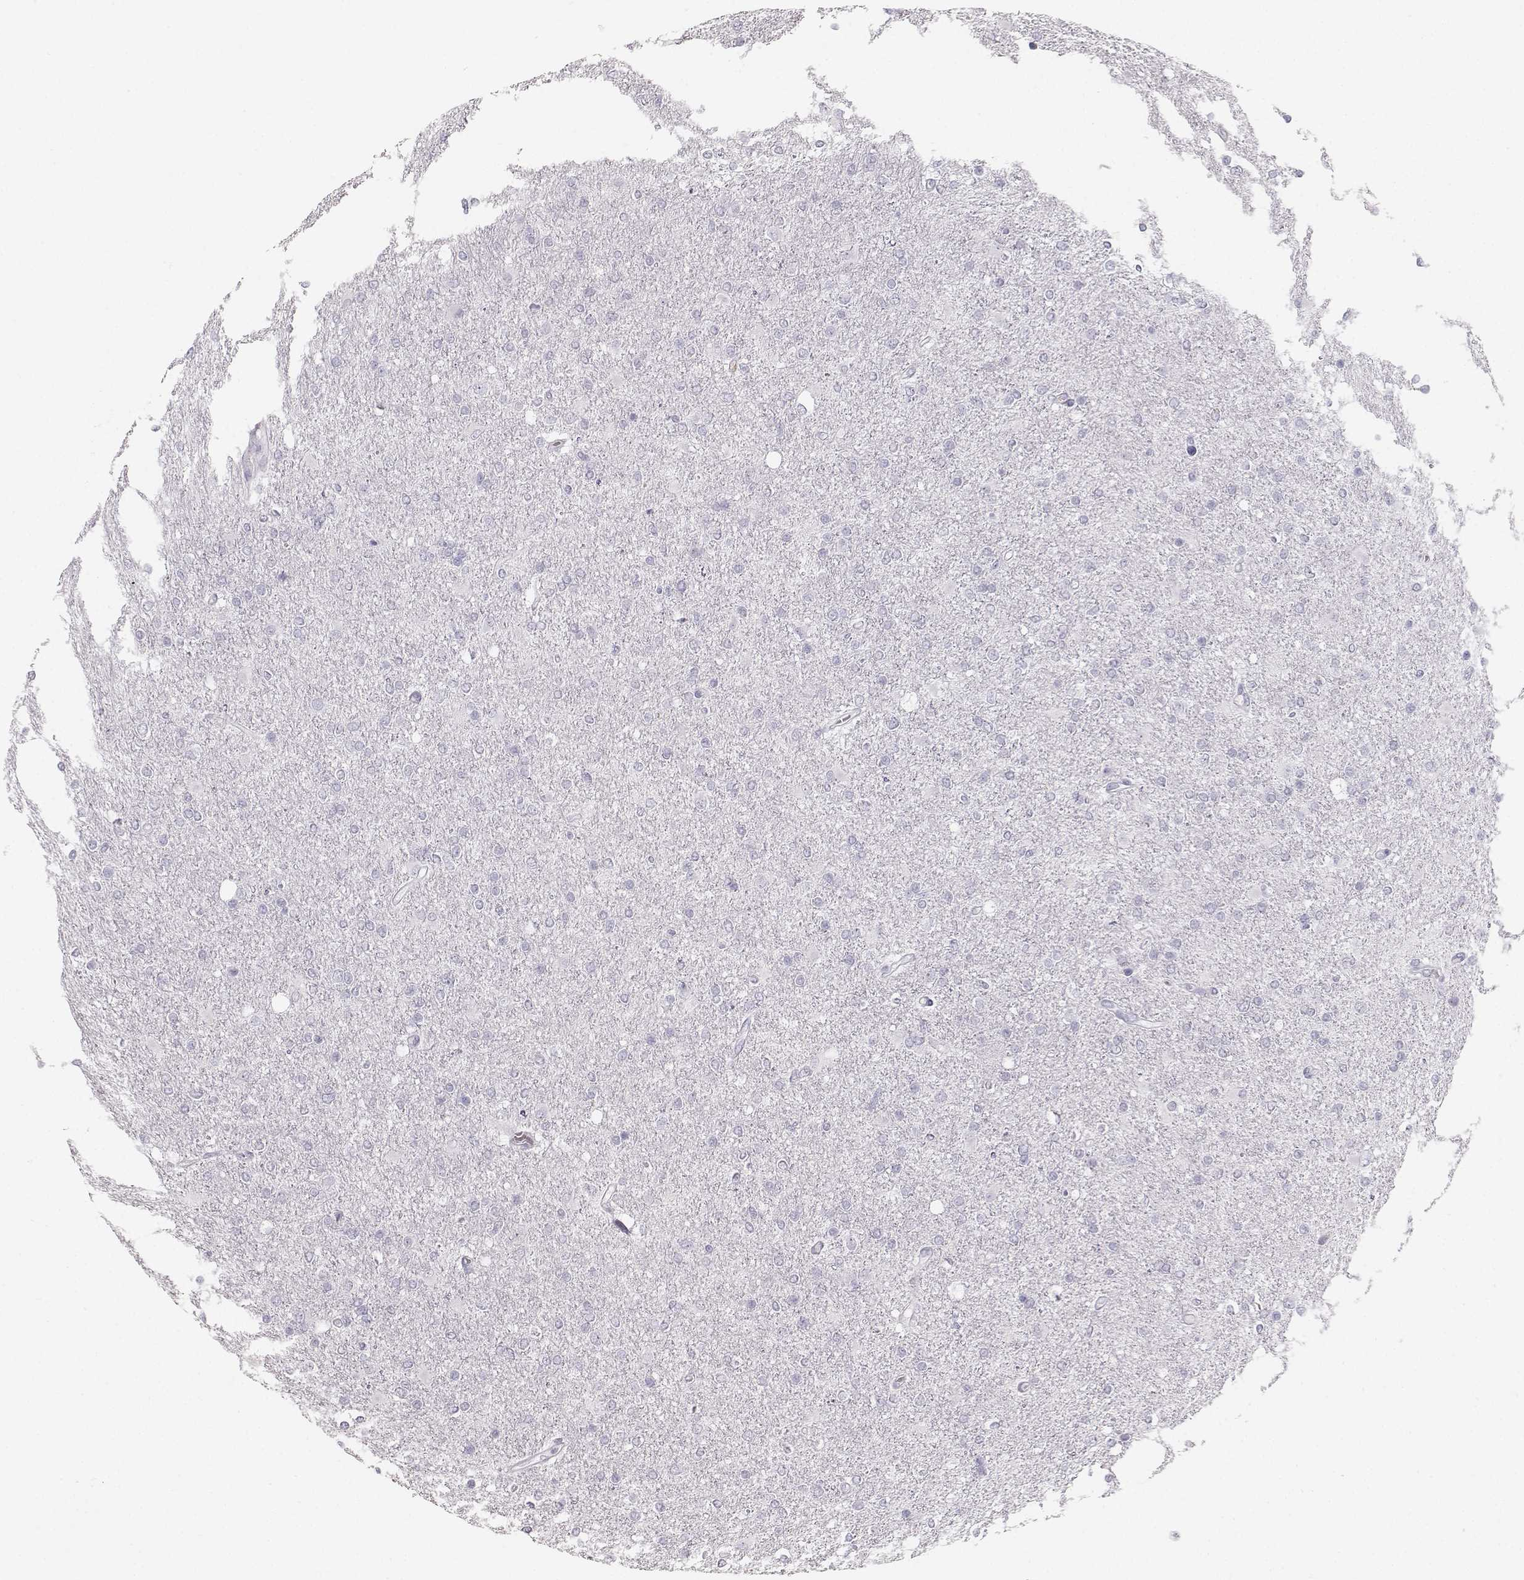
{"staining": {"intensity": "negative", "quantity": "none", "location": "none"}, "tissue": "glioma", "cell_type": "Tumor cells", "image_type": "cancer", "snomed": [{"axis": "morphology", "description": "Glioma, malignant, High grade"}, {"axis": "topography", "description": "Cerebral cortex"}], "caption": "Immunohistochemical staining of human glioma displays no significant expression in tumor cells.", "gene": "CASR", "patient": {"sex": "male", "age": 70}}